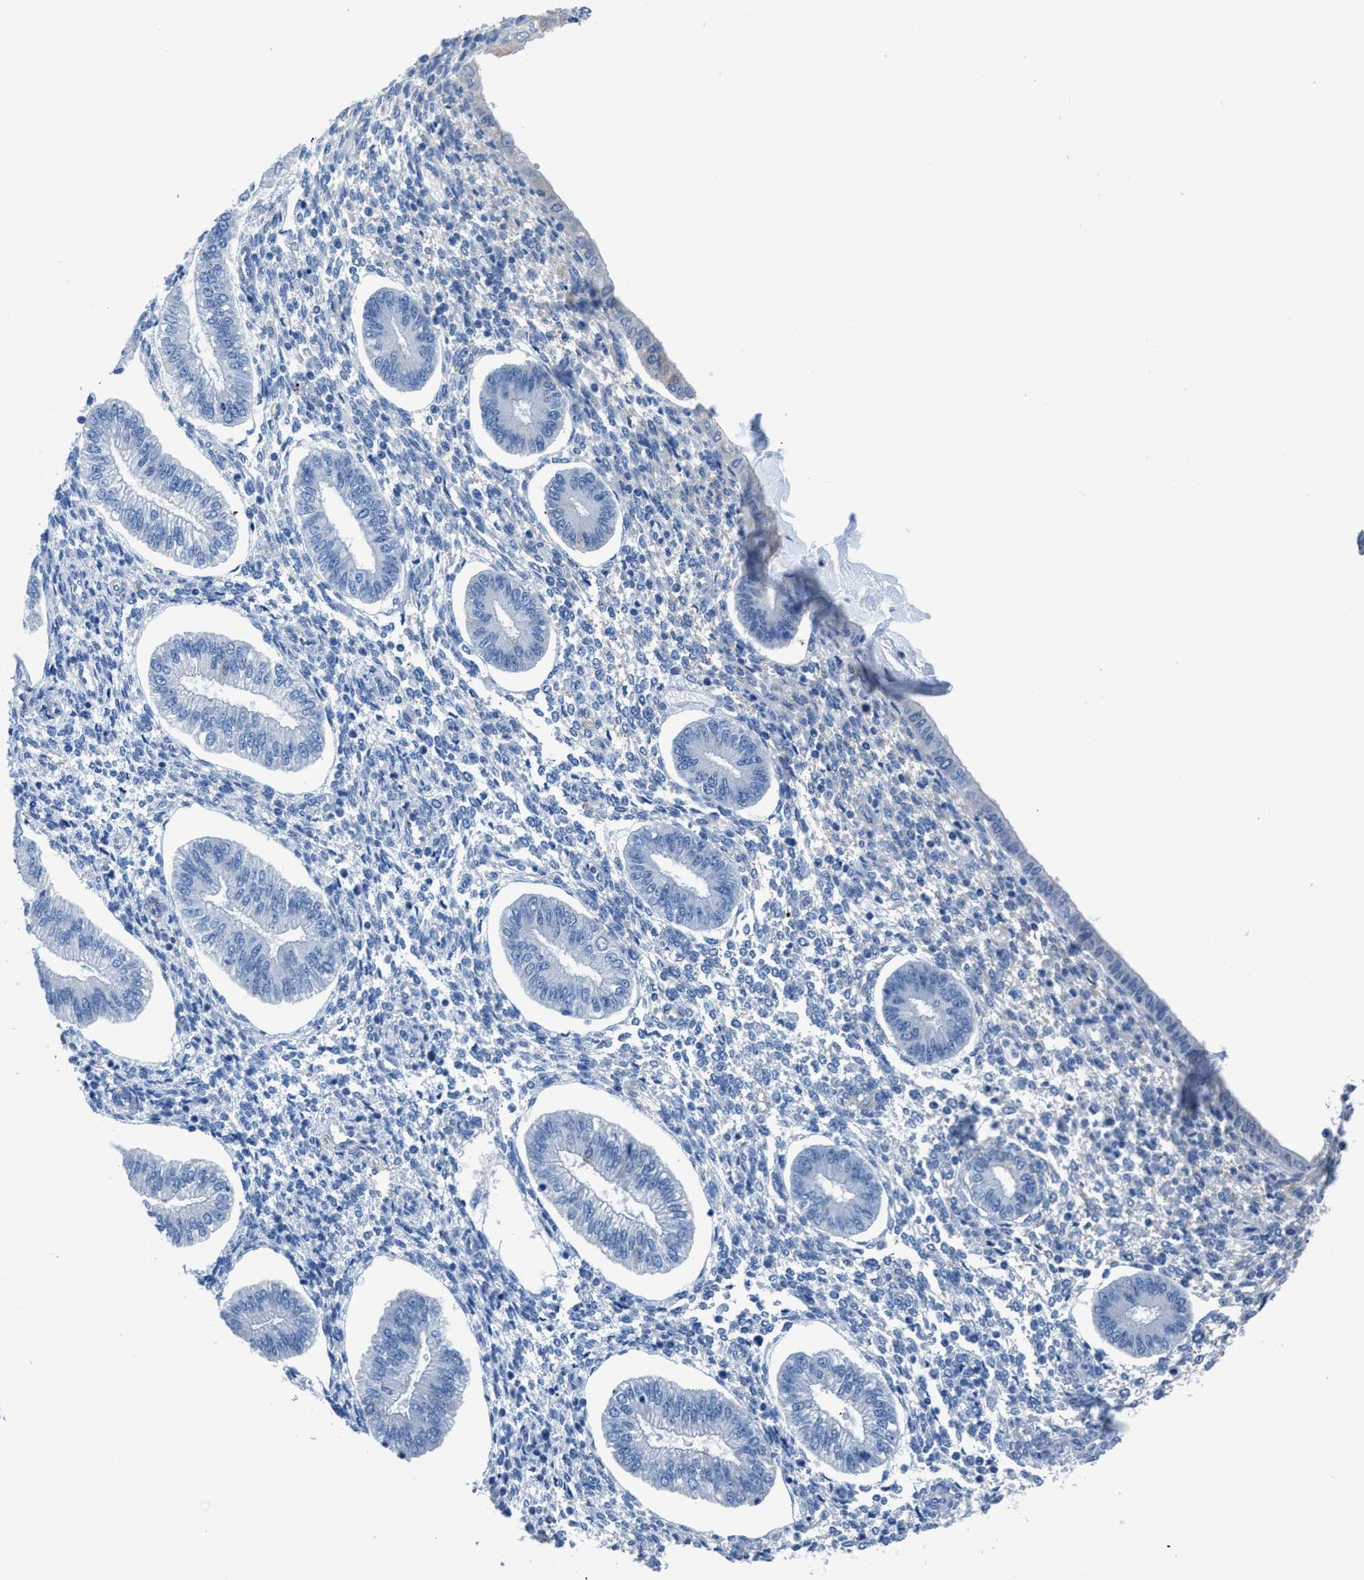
{"staining": {"intensity": "negative", "quantity": "none", "location": "none"}, "tissue": "endometrium", "cell_type": "Cells in endometrial stroma", "image_type": "normal", "snomed": [{"axis": "morphology", "description": "Normal tissue, NOS"}, {"axis": "topography", "description": "Endometrium"}], "caption": "The image demonstrates no significant staining in cells in endometrial stroma of endometrium.", "gene": "ZSWIM5", "patient": {"sex": "female", "age": 50}}